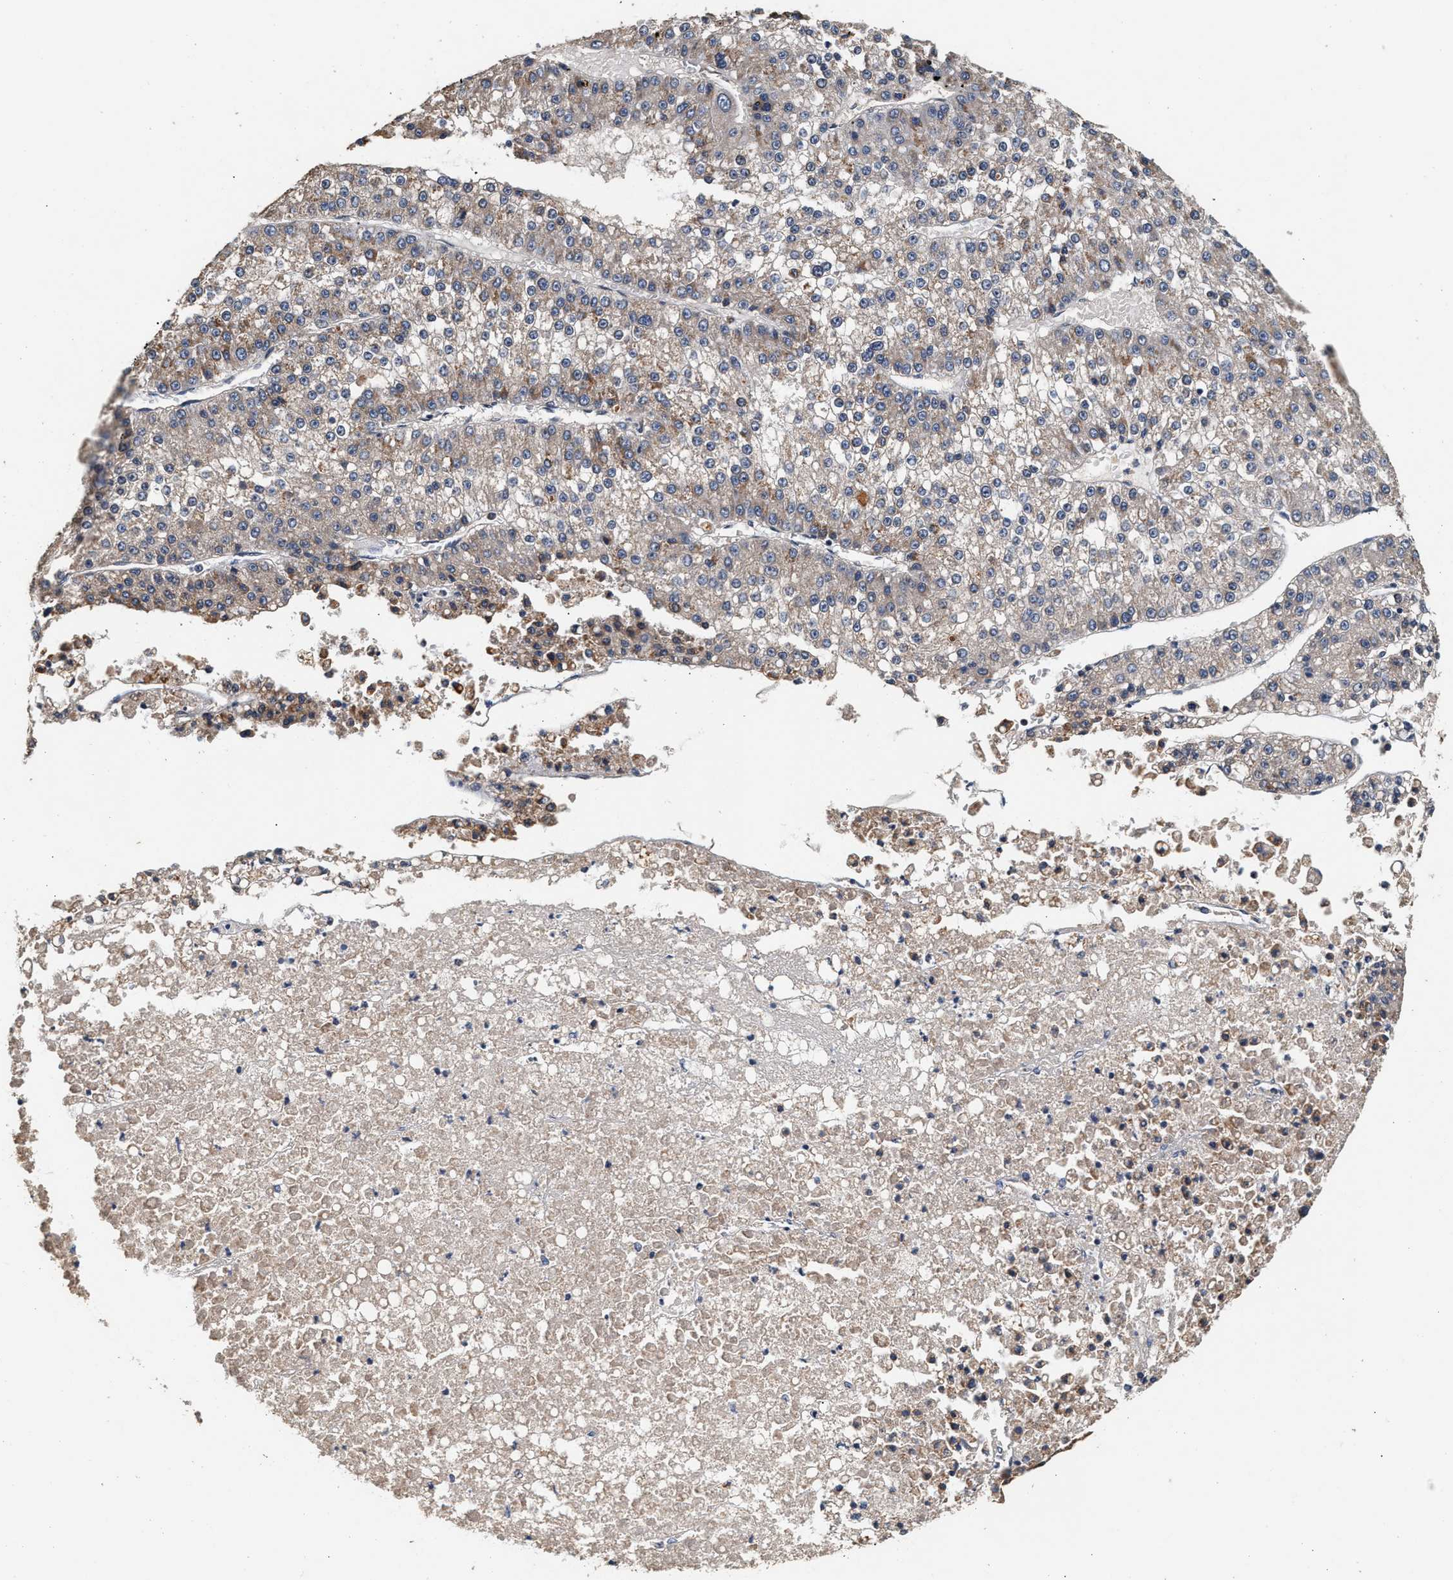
{"staining": {"intensity": "weak", "quantity": ">75%", "location": "cytoplasmic/membranous"}, "tissue": "liver cancer", "cell_type": "Tumor cells", "image_type": "cancer", "snomed": [{"axis": "morphology", "description": "Carcinoma, Hepatocellular, NOS"}, {"axis": "topography", "description": "Liver"}], "caption": "IHC micrograph of hepatocellular carcinoma (liver) stained for a protein (brown), which exhibits low levels of weak cytoplasmic/membranous staining in about >75% of tumor cells.", "gene": "PTGR3", "patient": {"sex": "female", "age": 73}}